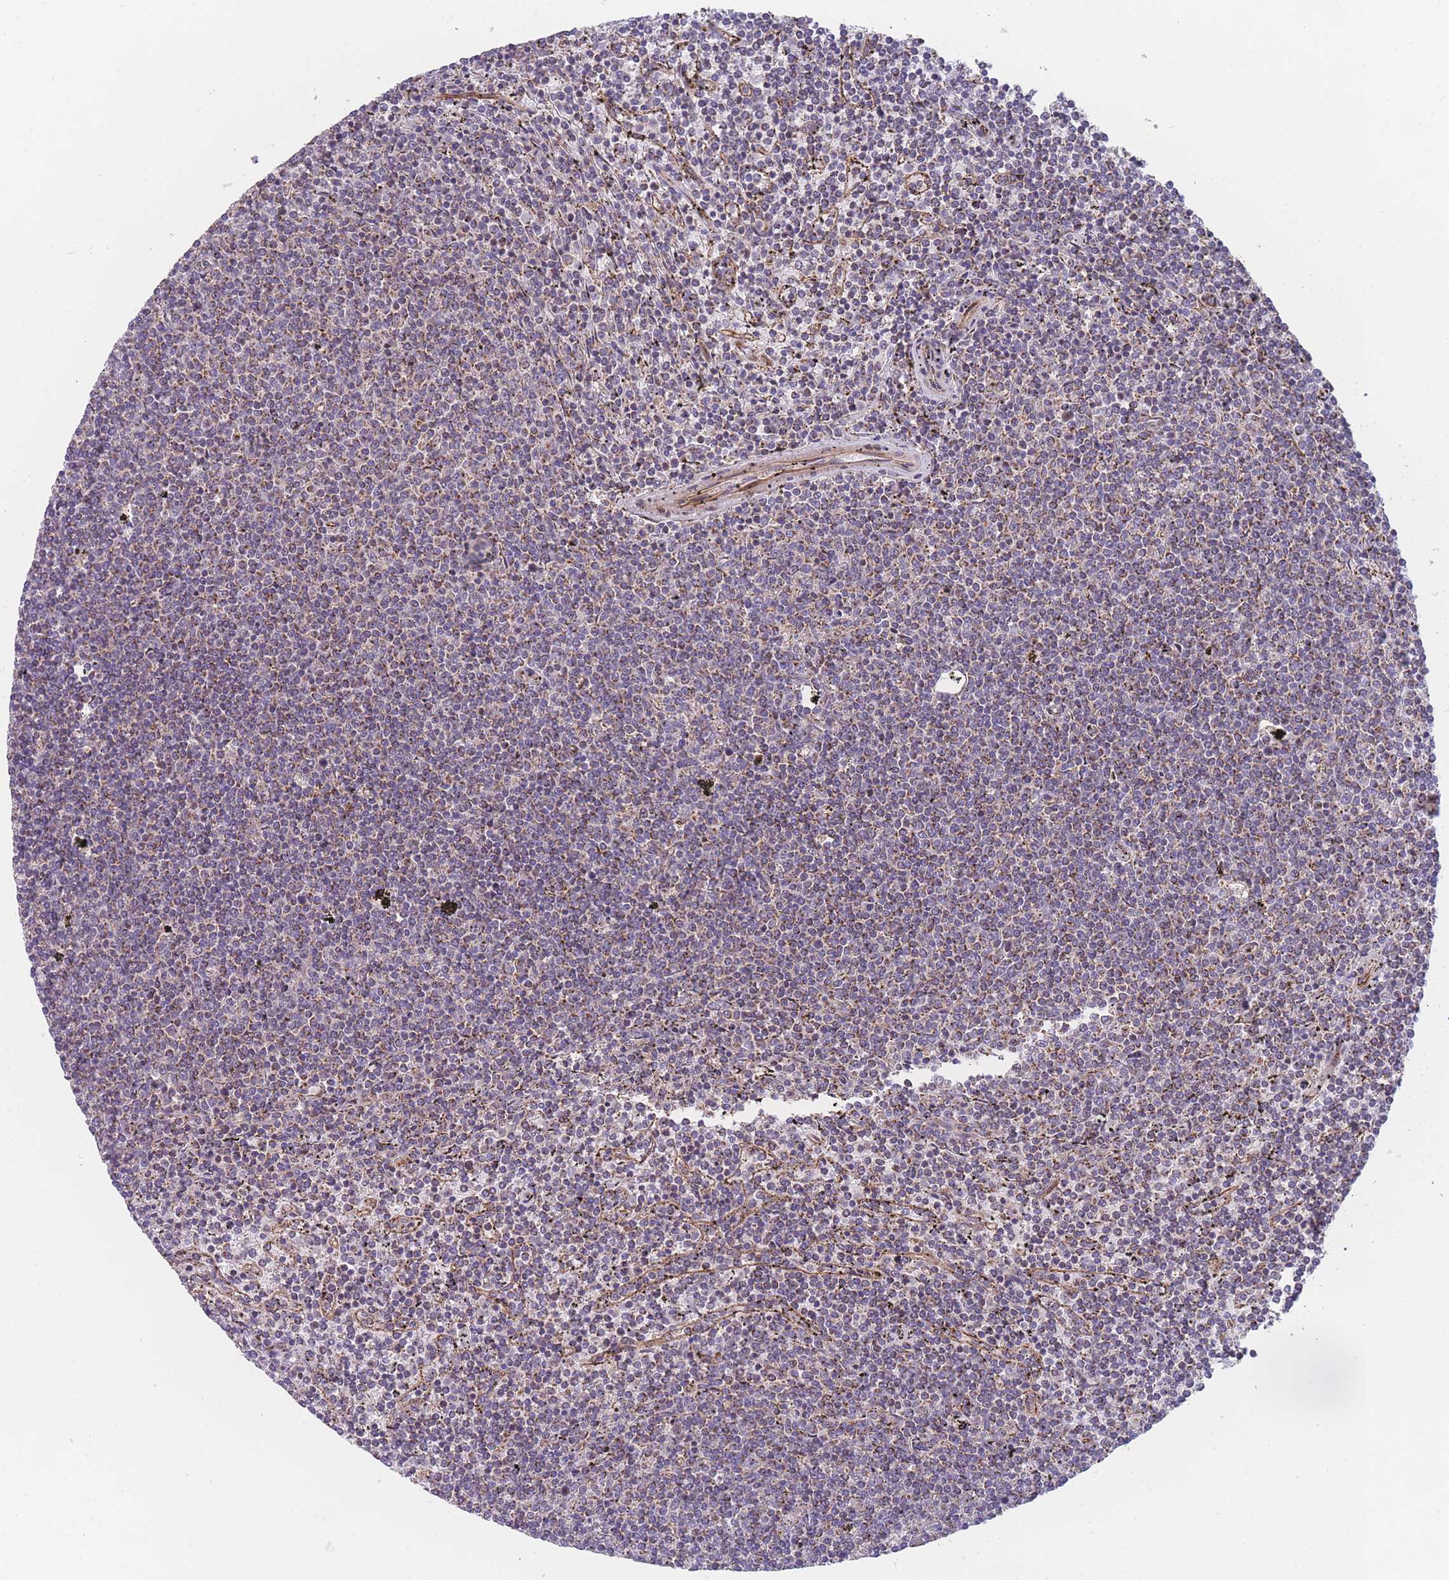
{"staining": {"intensity": "weak", "quantity": "<25%", "location": "cytoplasmic/membranous"}, "tissue": "lymphoma", "cell_type": "Tumor cells", "image_type": "cancer", "snomed": [{"axis": "morphology", "description": "Malignant lymphoma, non-Hodgkin's type, Low grade"}, {"axis": "topography", "description": "Spleen"}], "caption": "DAB (3,3'-diaminobenzidine) immunohistochemical staining of human lymphoma displays no significant expression in tumor cells.", "gene": "MTRES1", "patient": {"sex": "female", "age": 50}}